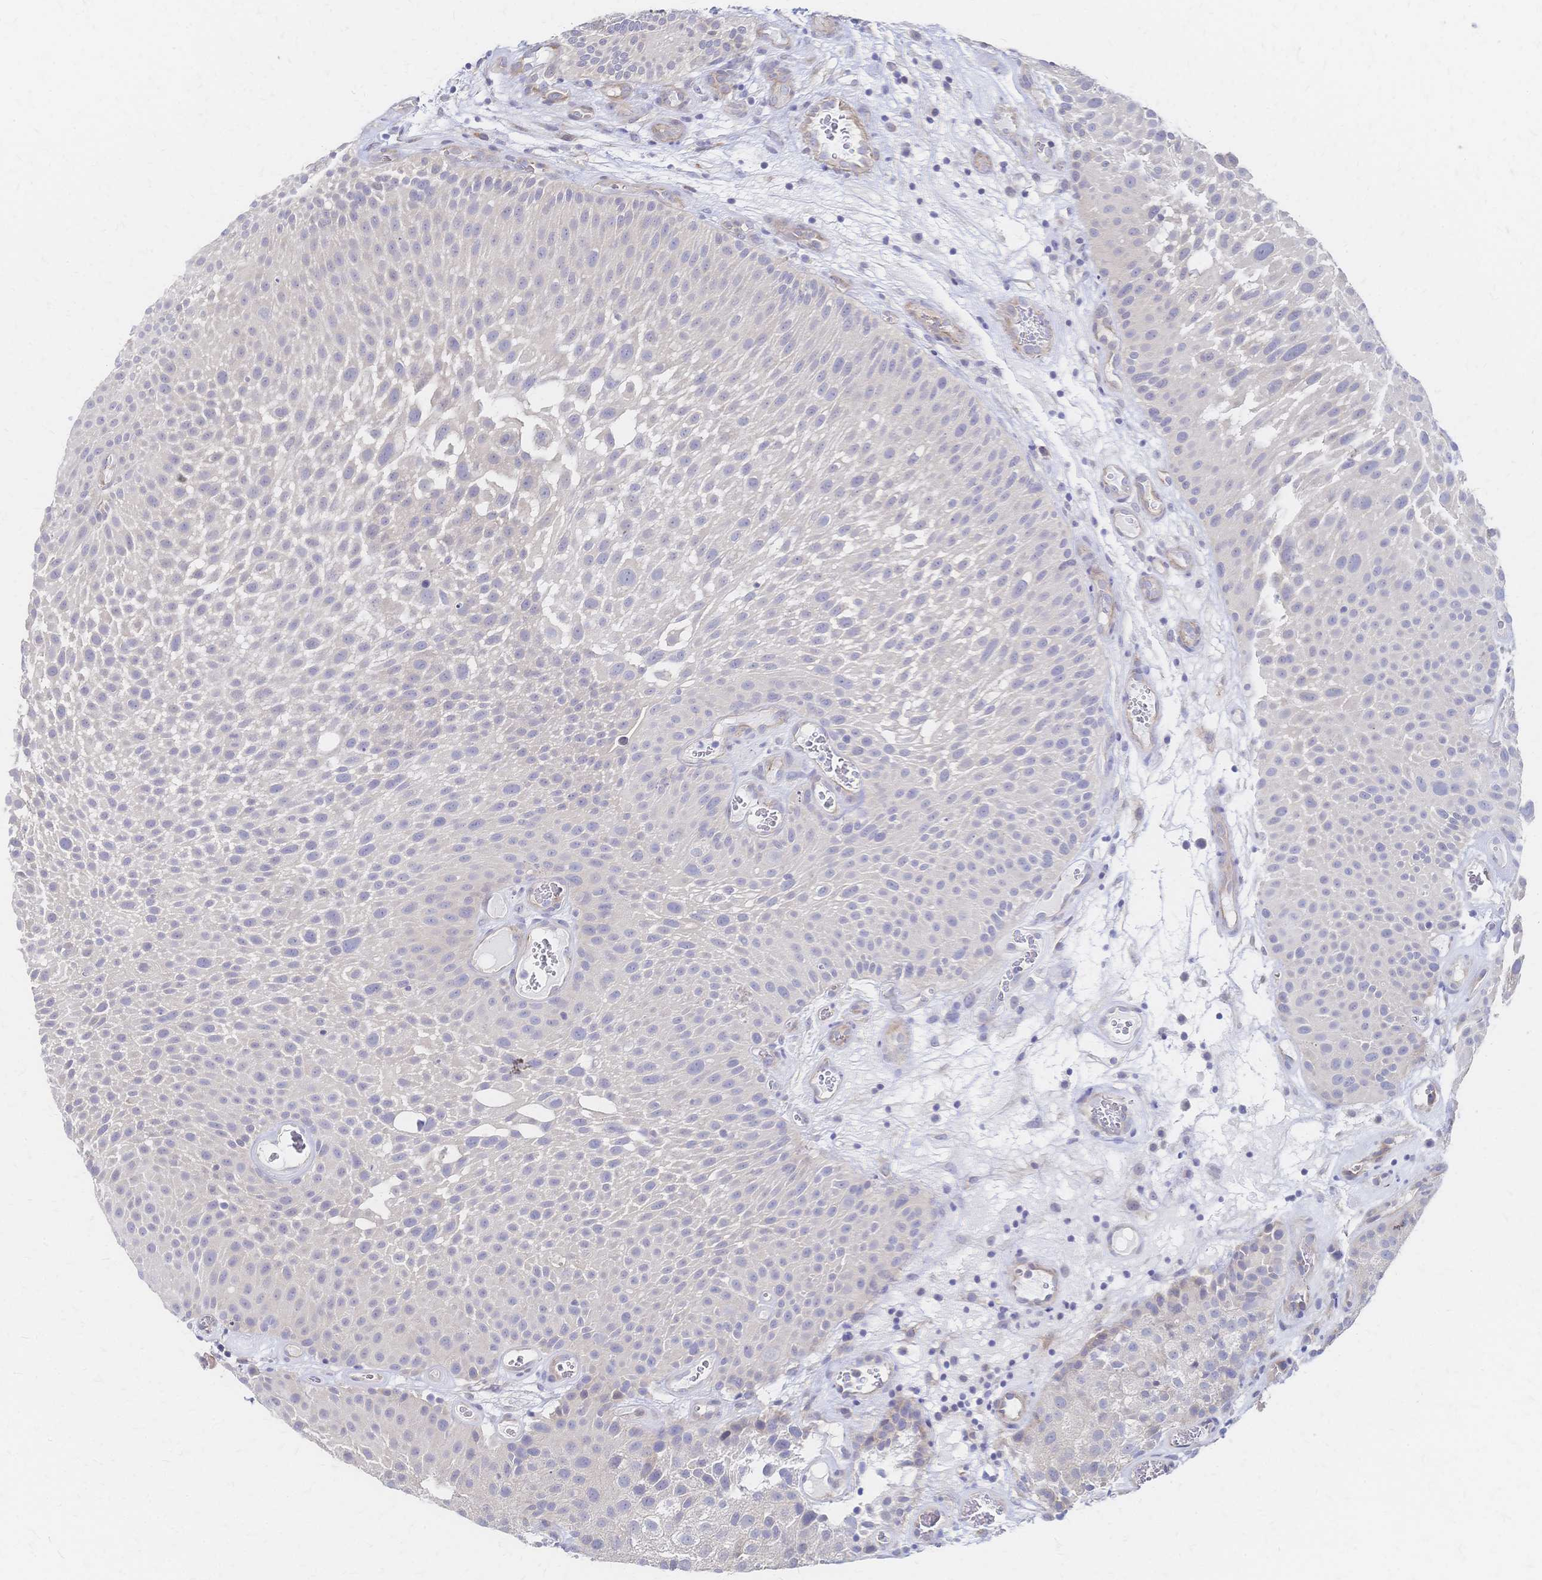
{"staining": {"intensity": "negative", "quantity": "none", "location": "none"}, "tissue": "urothelial cancer", "cell_type": "Tumor cells", "image_type": "cancer", "snomed": [{"axis": "morphology", "description": "Urothelial carcinoma, Low grade"}, {"axis": "topography", "description": "Urinary bladder"}], "caption": "Tumor cells are negative for protein expression in human urothelial cancer.", "gene": "SLC5A1", "patient": {"sex": "male", "age": 72}}